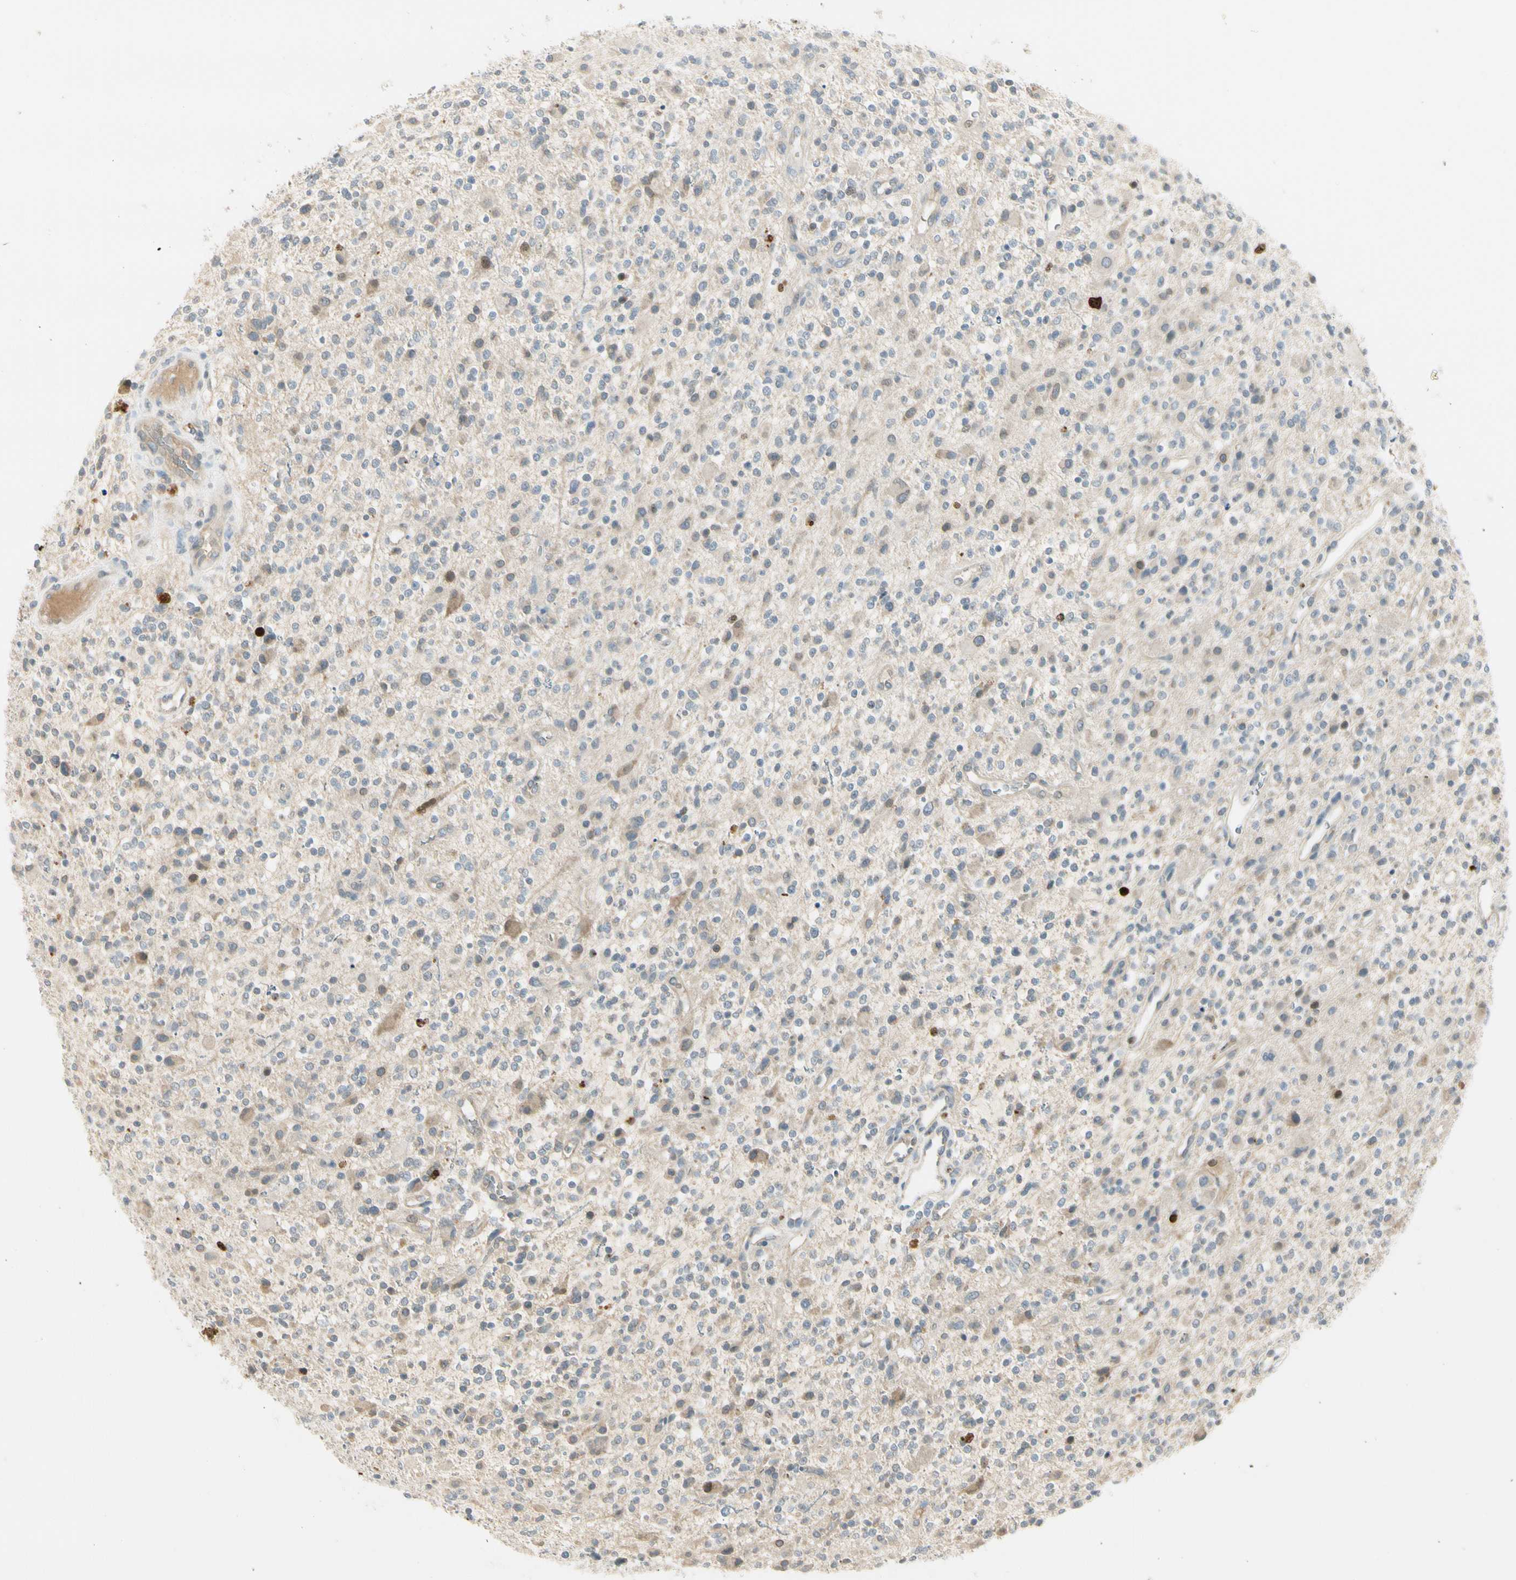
{"staining": {"intensity": "weak", "quantity": "<25%", "location": "cytoplasmic/membranous,nuclear"}, "tissue": "glioma", "cell_type": "Tumor cells", "image_type": "cancer", "snomed": [{"axis": "morphology", "description": "Glioma, malignant, High grade"}, {"axis": "topography", "description": "Brain"}], "caption": "Immunohistochemical staining of human malignant glioma (high-grade) exhibits no significant staining in tumor cells.", "gene": "PITX1", "patient": {"sex": "male", "age": 48}}